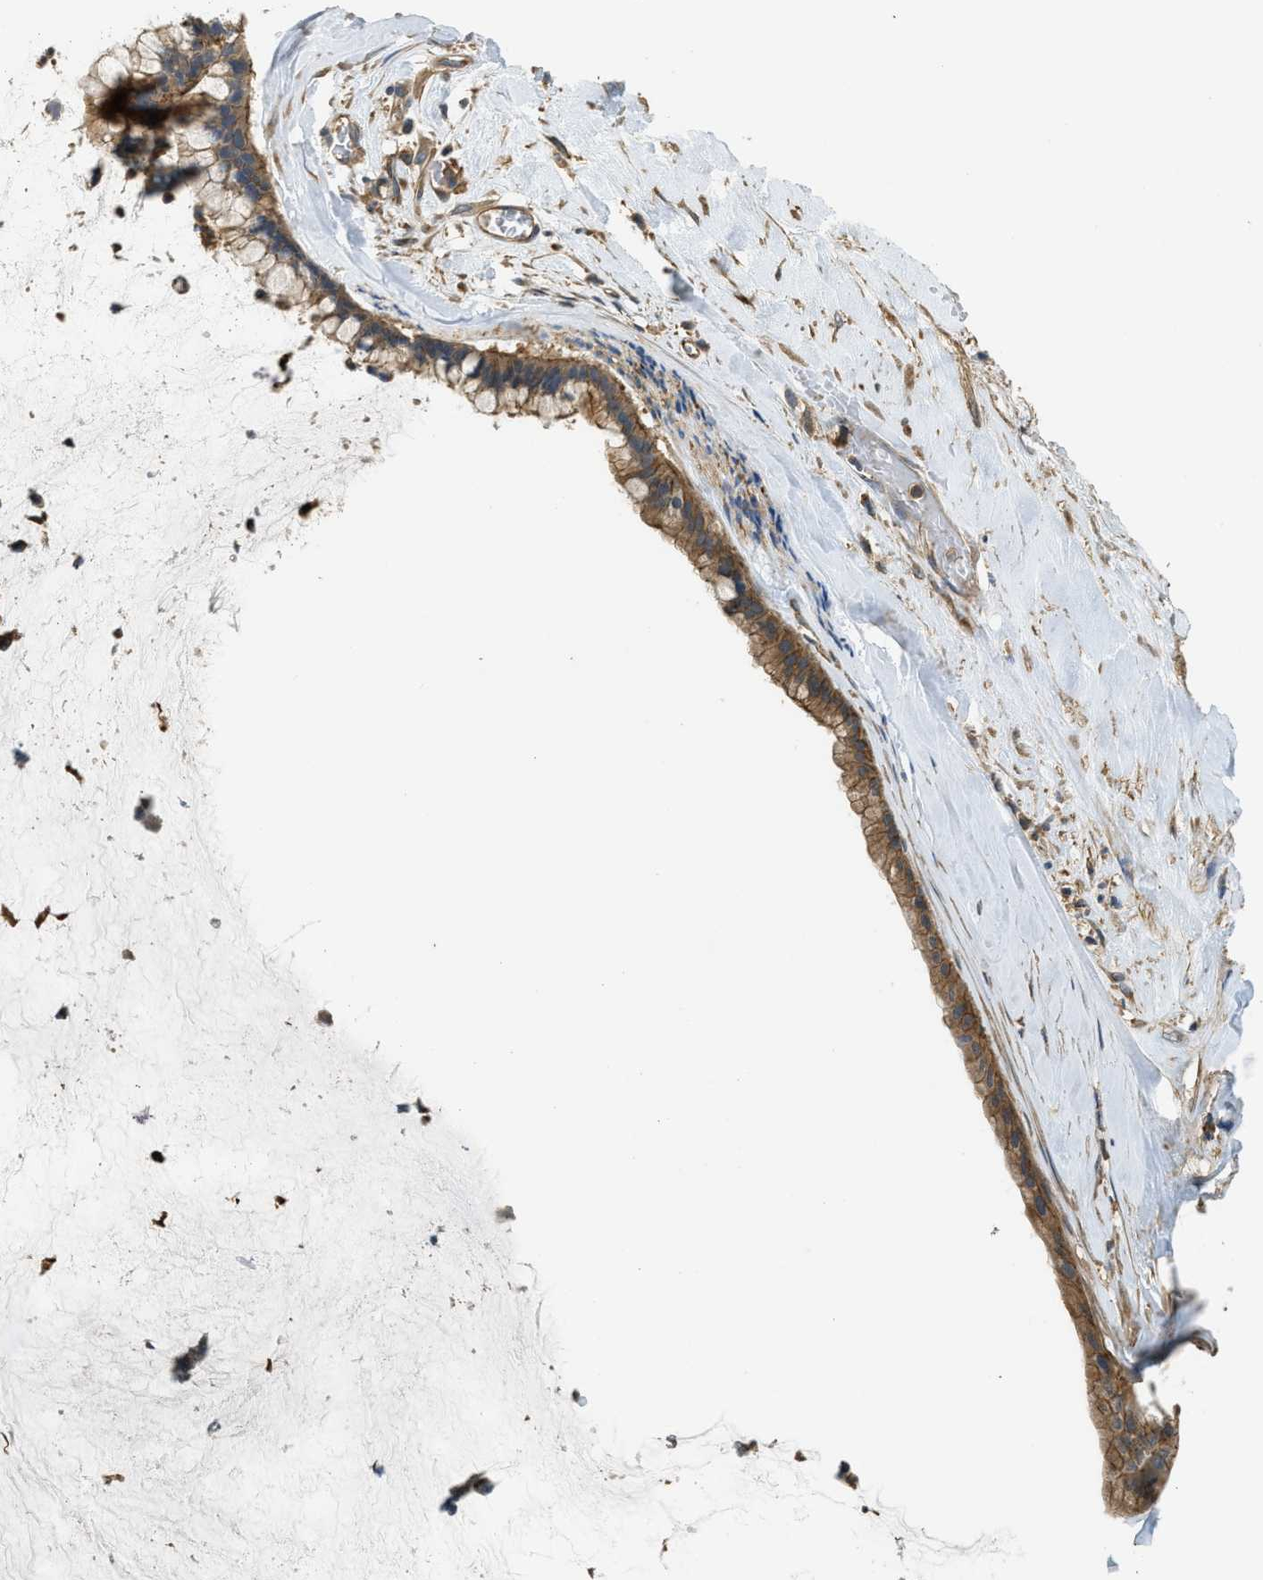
{"staining": {"intensity": "moderate", "quantity": ">75%", "location": "cytoplasmic/membranous"}, "tissue": "pancreatic cancer", "cell_type": "Tumor cells", "image_type": "cancer", "snomed": [{"axis": "morphology", "description": "Adenocarcinoma, NOS"}, {"axis": "topography", "description": "Pancreas"}], "caption": "IHC (DAB (3,3'-diaminobenzidine)) staining of adenocarcinoma (pancreatic) shows moderate cytoplasmic/membranous protein staining in about >75% of tumor cells. (DAB IHC, brown staining for protein, blue staining for nuclei).", "gene": "BAG4", "patient": {"sex": "male", "age": 41}}